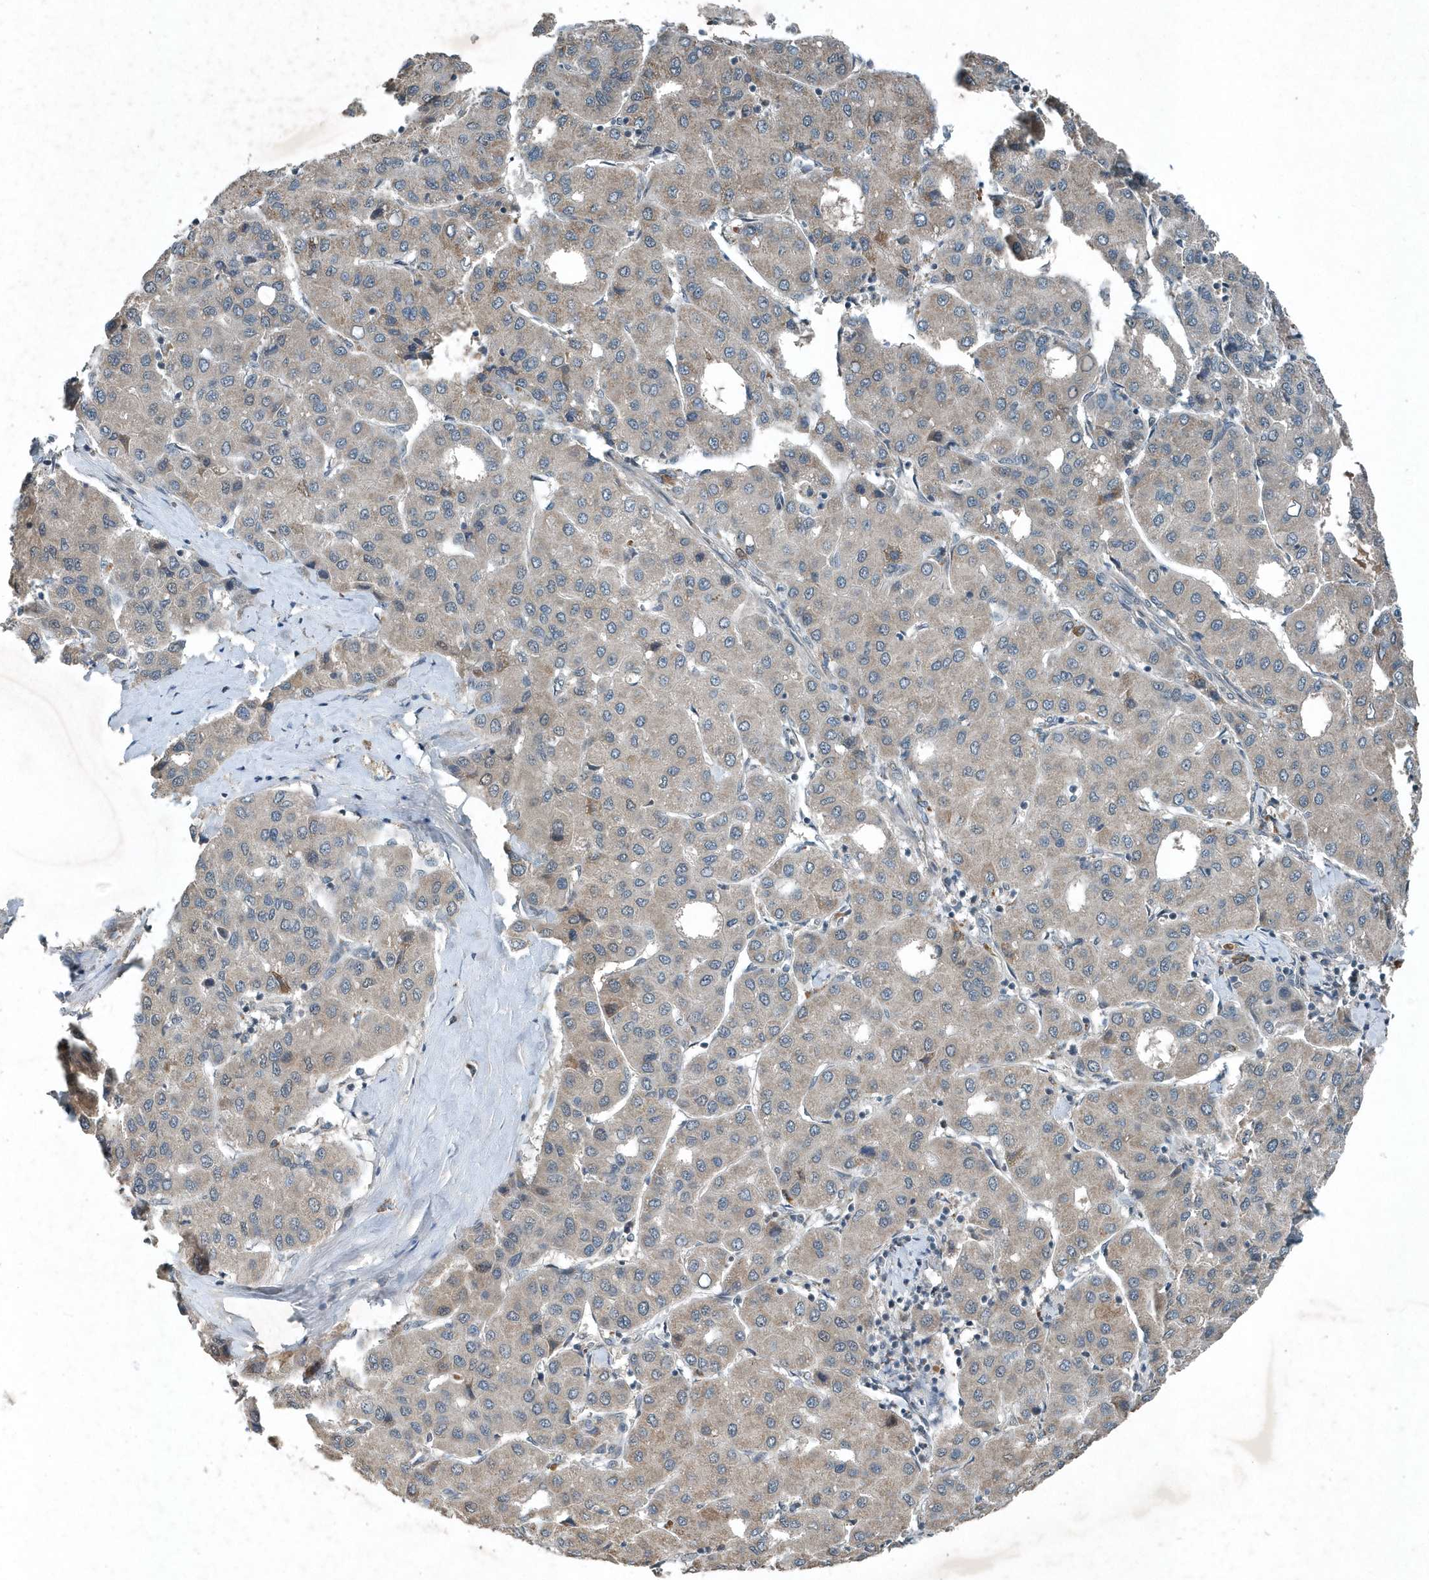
{"staining": {"intensity": "moderate", "quantity": "25%-75%", "location": "cytoplasmic/membranous,nuclear"}, "tissue": "liver cancer", "cell_type": "Tumor cells", "image_type": "cancer", "snomed": [{"axis": "morphology", "description": "Carcinoma, Hepatocellular, NOS"}, {"axis": "topography", "description": "Liver"}], "caption": "Immunohistochemical staining of liver hepatocellular carcinoma reveals medium levels of moderate cytoplasmic/membranous and nuclear staining in approximately 25%-75% of tumor cells. The staining is performed using DAB brown chromogen to label protein expression. The nuclei are counter-stained blue using hematoxylin.", "gene": "SCFD2", "patient": {"sex": "male", "age": 65}}